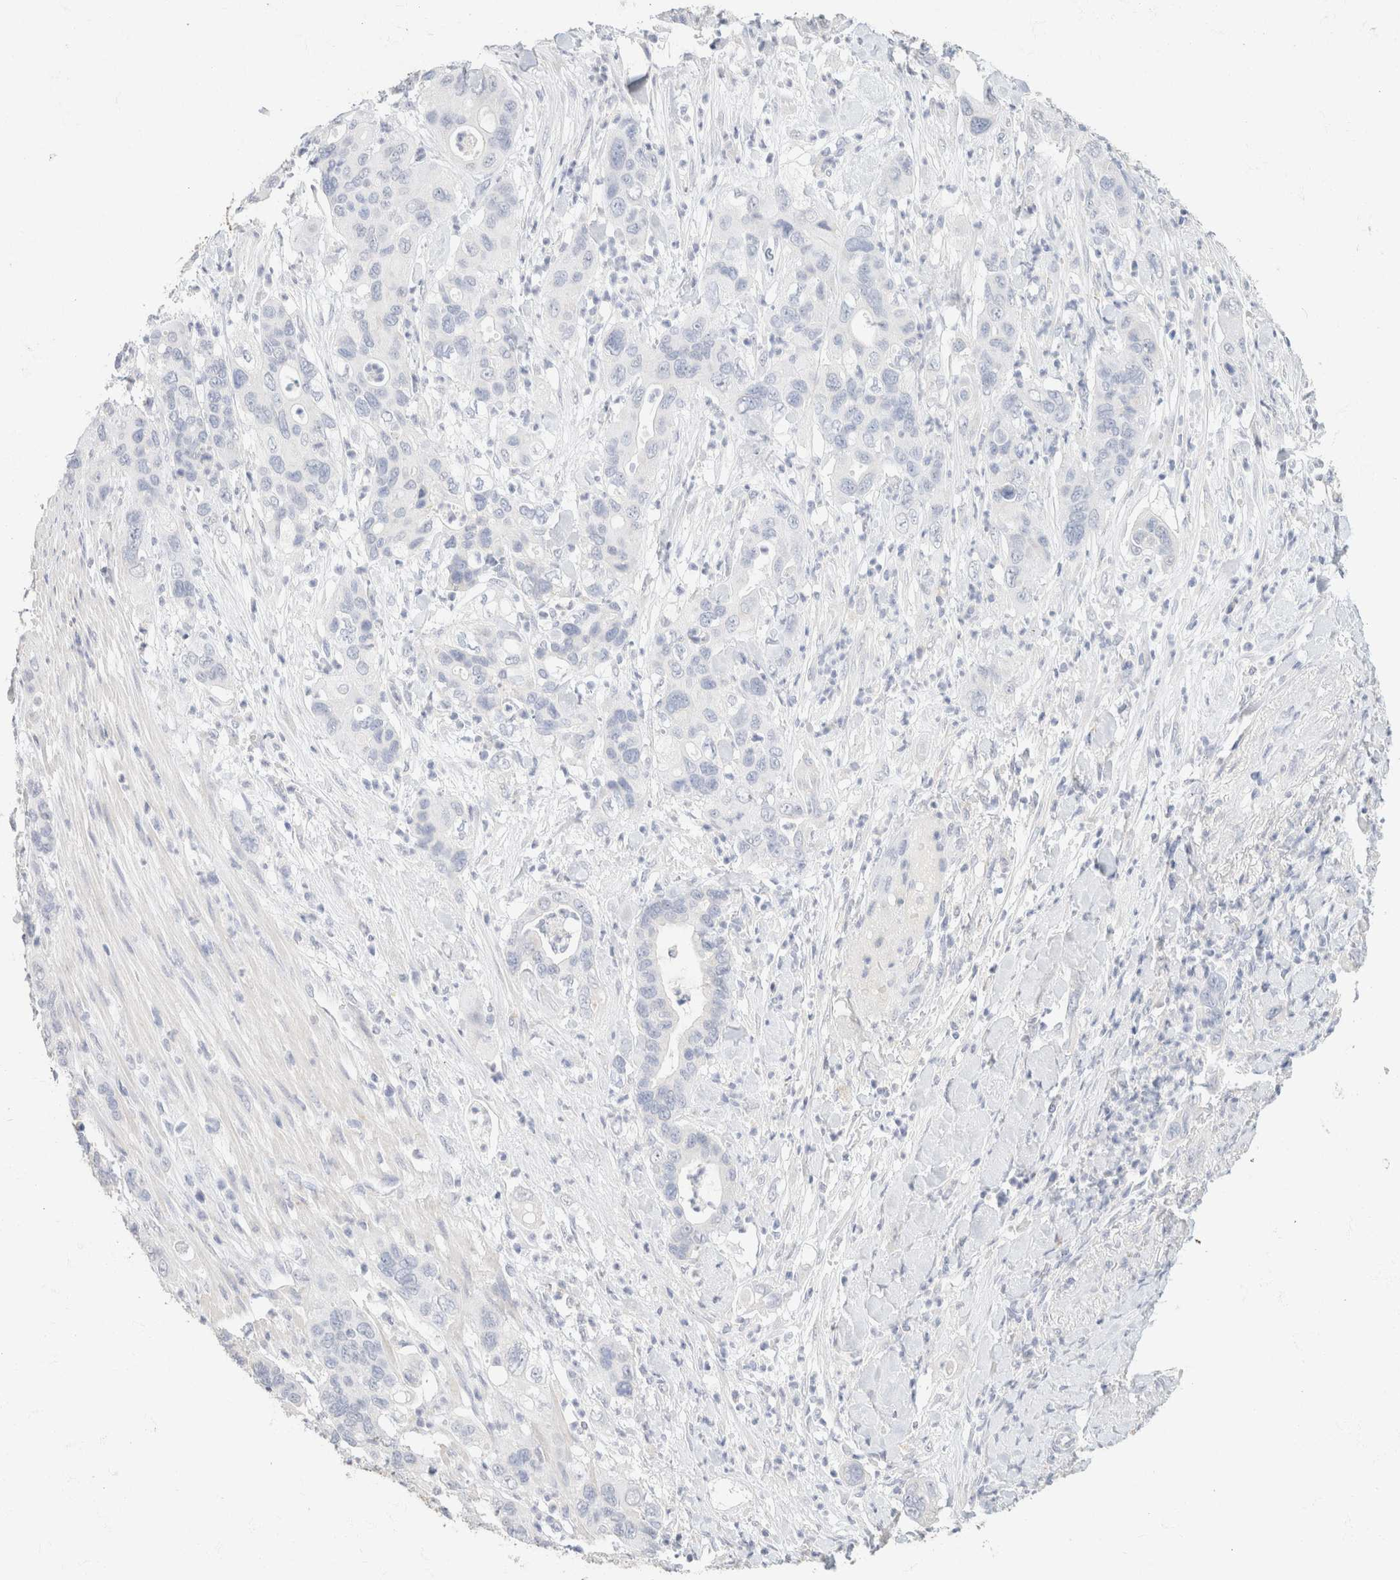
{"staining": {"intensity": "negative", "quantity": "none", "location": "none"}, "tissue": "pancreatic cancer", "cell_type": "Tumor cells", "image_type": "cancer", "snomed": [{"axis": "morphology", "description": "Adenocarcinoma, NOS"}, {"axis": "topography", "description": "Pancreas"}], "caption": "Immunohistochemistry image of neoplastic tissue: adenocarcinoma (pancreatic) stained with DAB reveals no significant protein expression in tumor cells.", "gene": "CA12", "patient": {"sex": "female", "age": 71}}